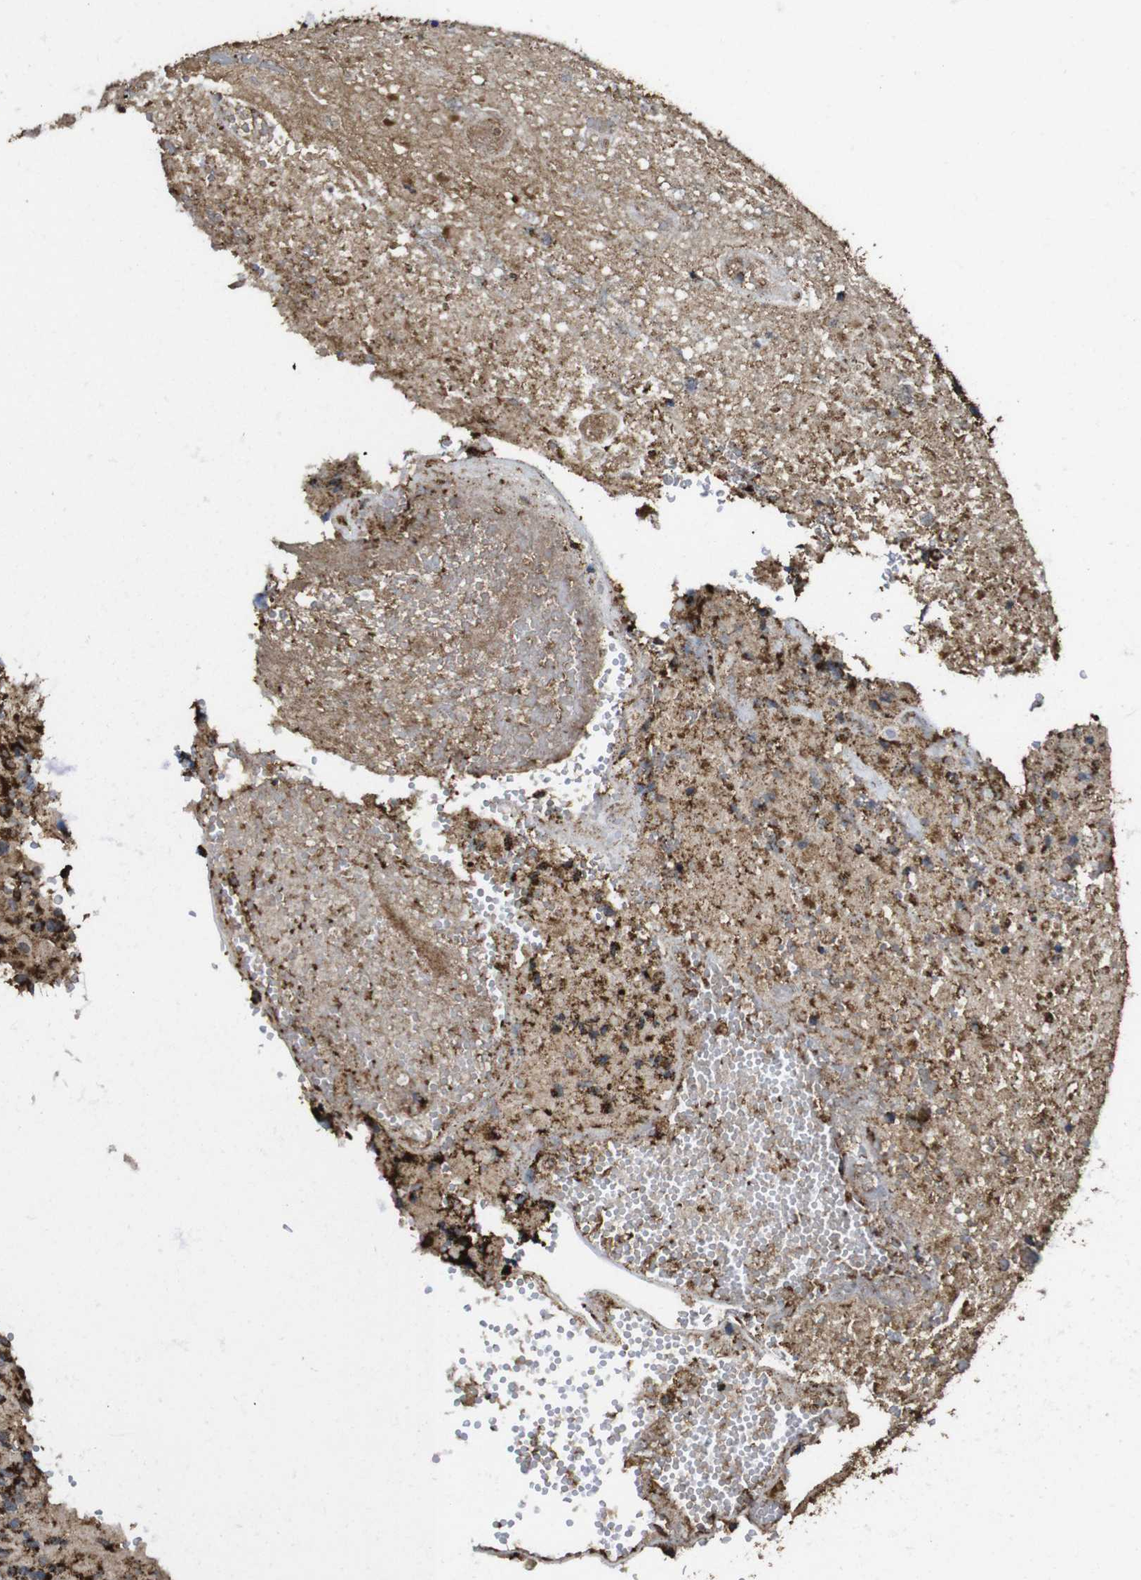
{"staining": {"intensity": "strong", "quantity": ">75%", "location": "cytoplasmic/membranous"}, "tissue": "glioma", "cell_type": "Tumor cells", "image_type": "cancer", "snomed": [{"axis": "morphology", "description": "Glioma, malignant, High grade"}, {"axis": "topography", "description": "Brain"}], "caption": "DAB (3,3'-diaminobenzidine) immunohistochemical staining of glioma reveals strong cytoplasmic/membranous protein positivity in approximately >75% of tumor cells. The staining was performed using DAB, with brown indicating positive protein expression. Nuclei are stained blue with hematoxylin.", "gene": "ATP5F1A", "patient": {"sex": "male", "age": 71}}